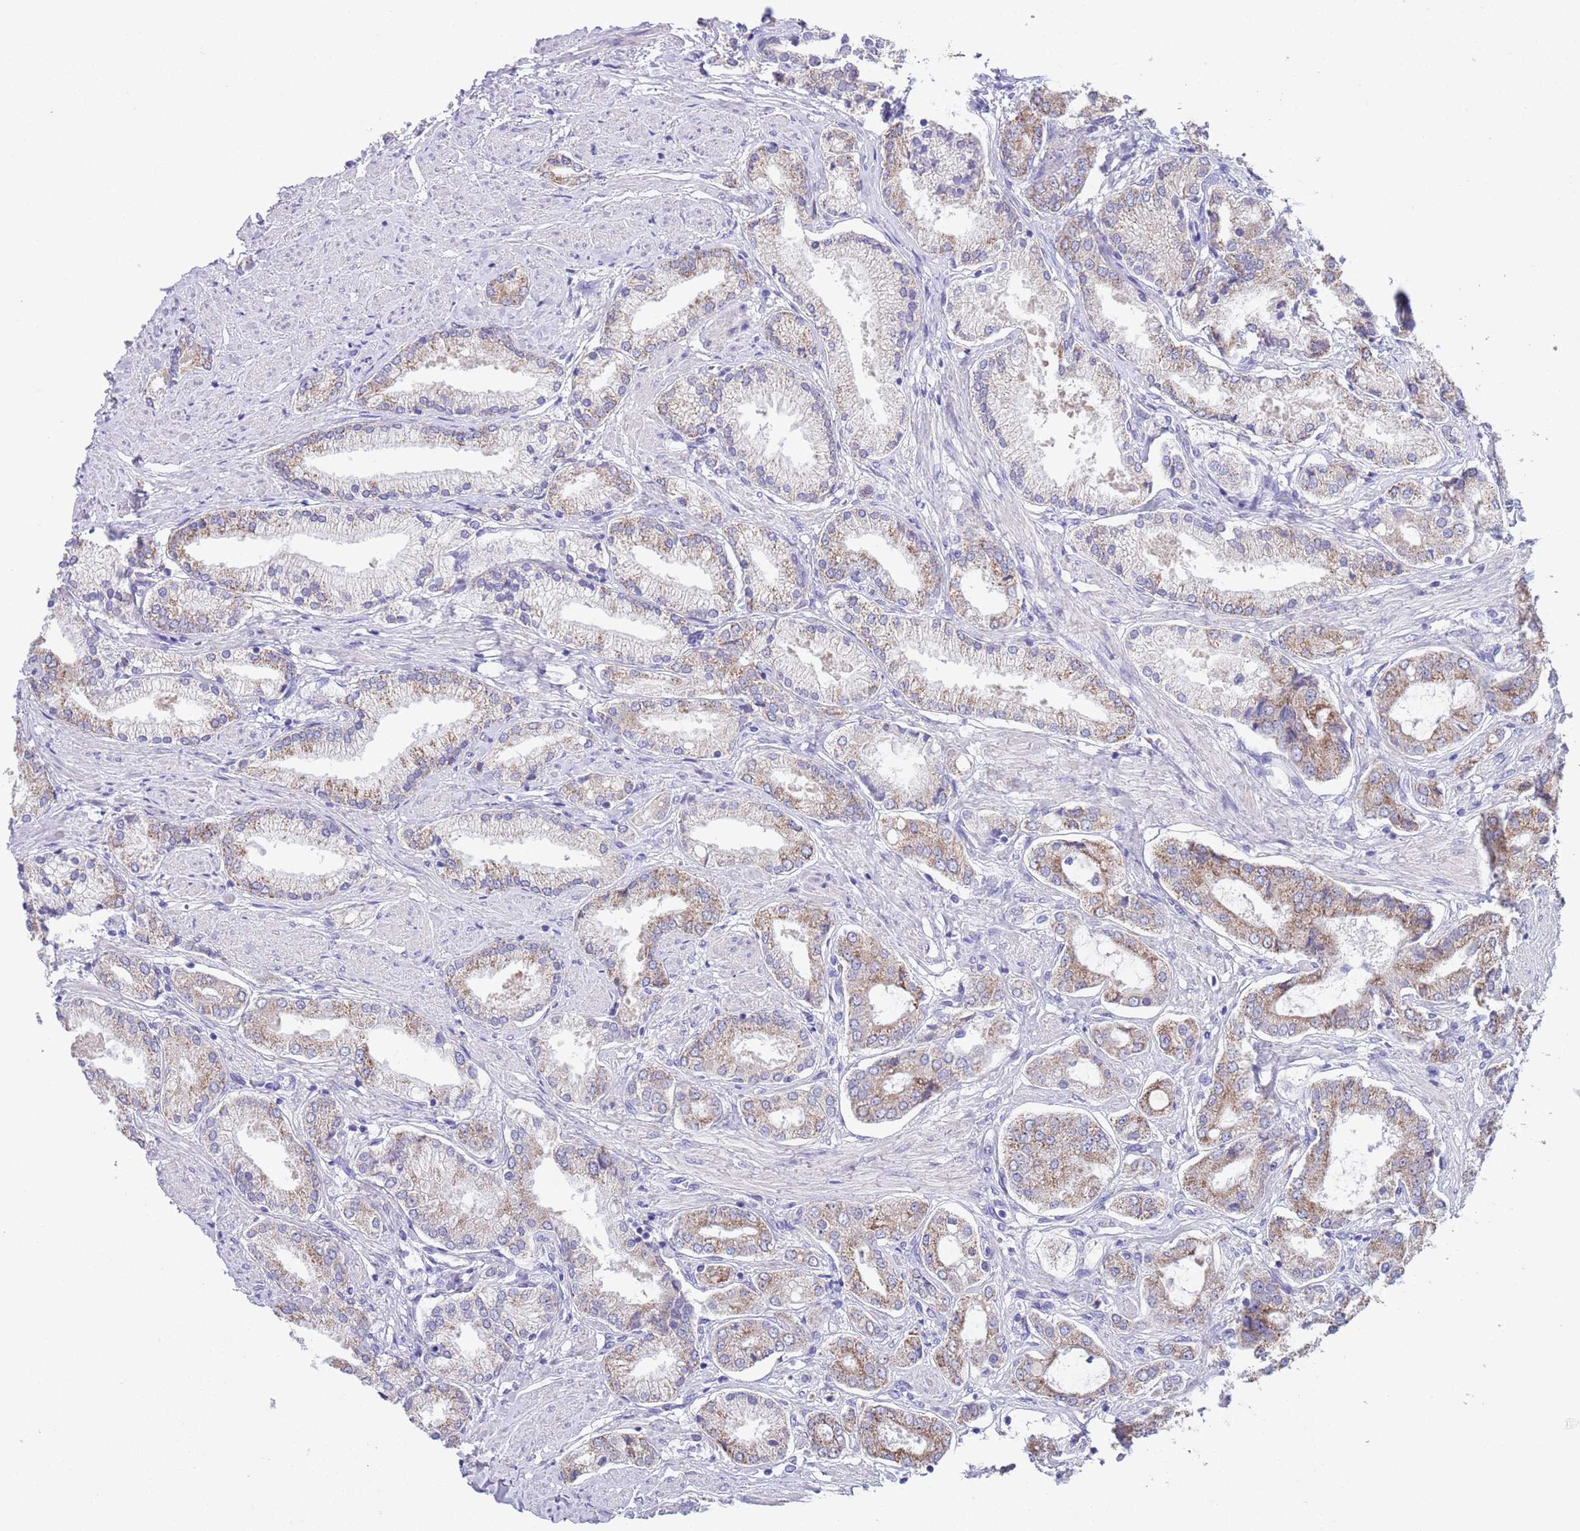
{"staining": {"intensity": "weak", "quantity": "25%-75%", "location": "cytoplasmic/membranous"}, "tissue": "prostate cancer", "cell_type": "Tumor cells", "image_type": "cancer", "snomed": [{"axis": "morphology", "description": "Adenocarcinoma, High grade"}, {"axis": "topography", "description": "Prostate and seminal vesicle, NOS"}], "caption": "The micrograph exhibits a brown stain indicating the presence of a protein in the cytoplasmic/membranous of tumor cells in adenocarcinoma (high-grade) (prostate). The staining was performed using DAB to visualize the protein expression in brown, while the nuclei were stained in blue with hematoxylin (Magnification: 20x).", "gene": "SPIRE2", "patient": {"sex": "male", "age": 64}}